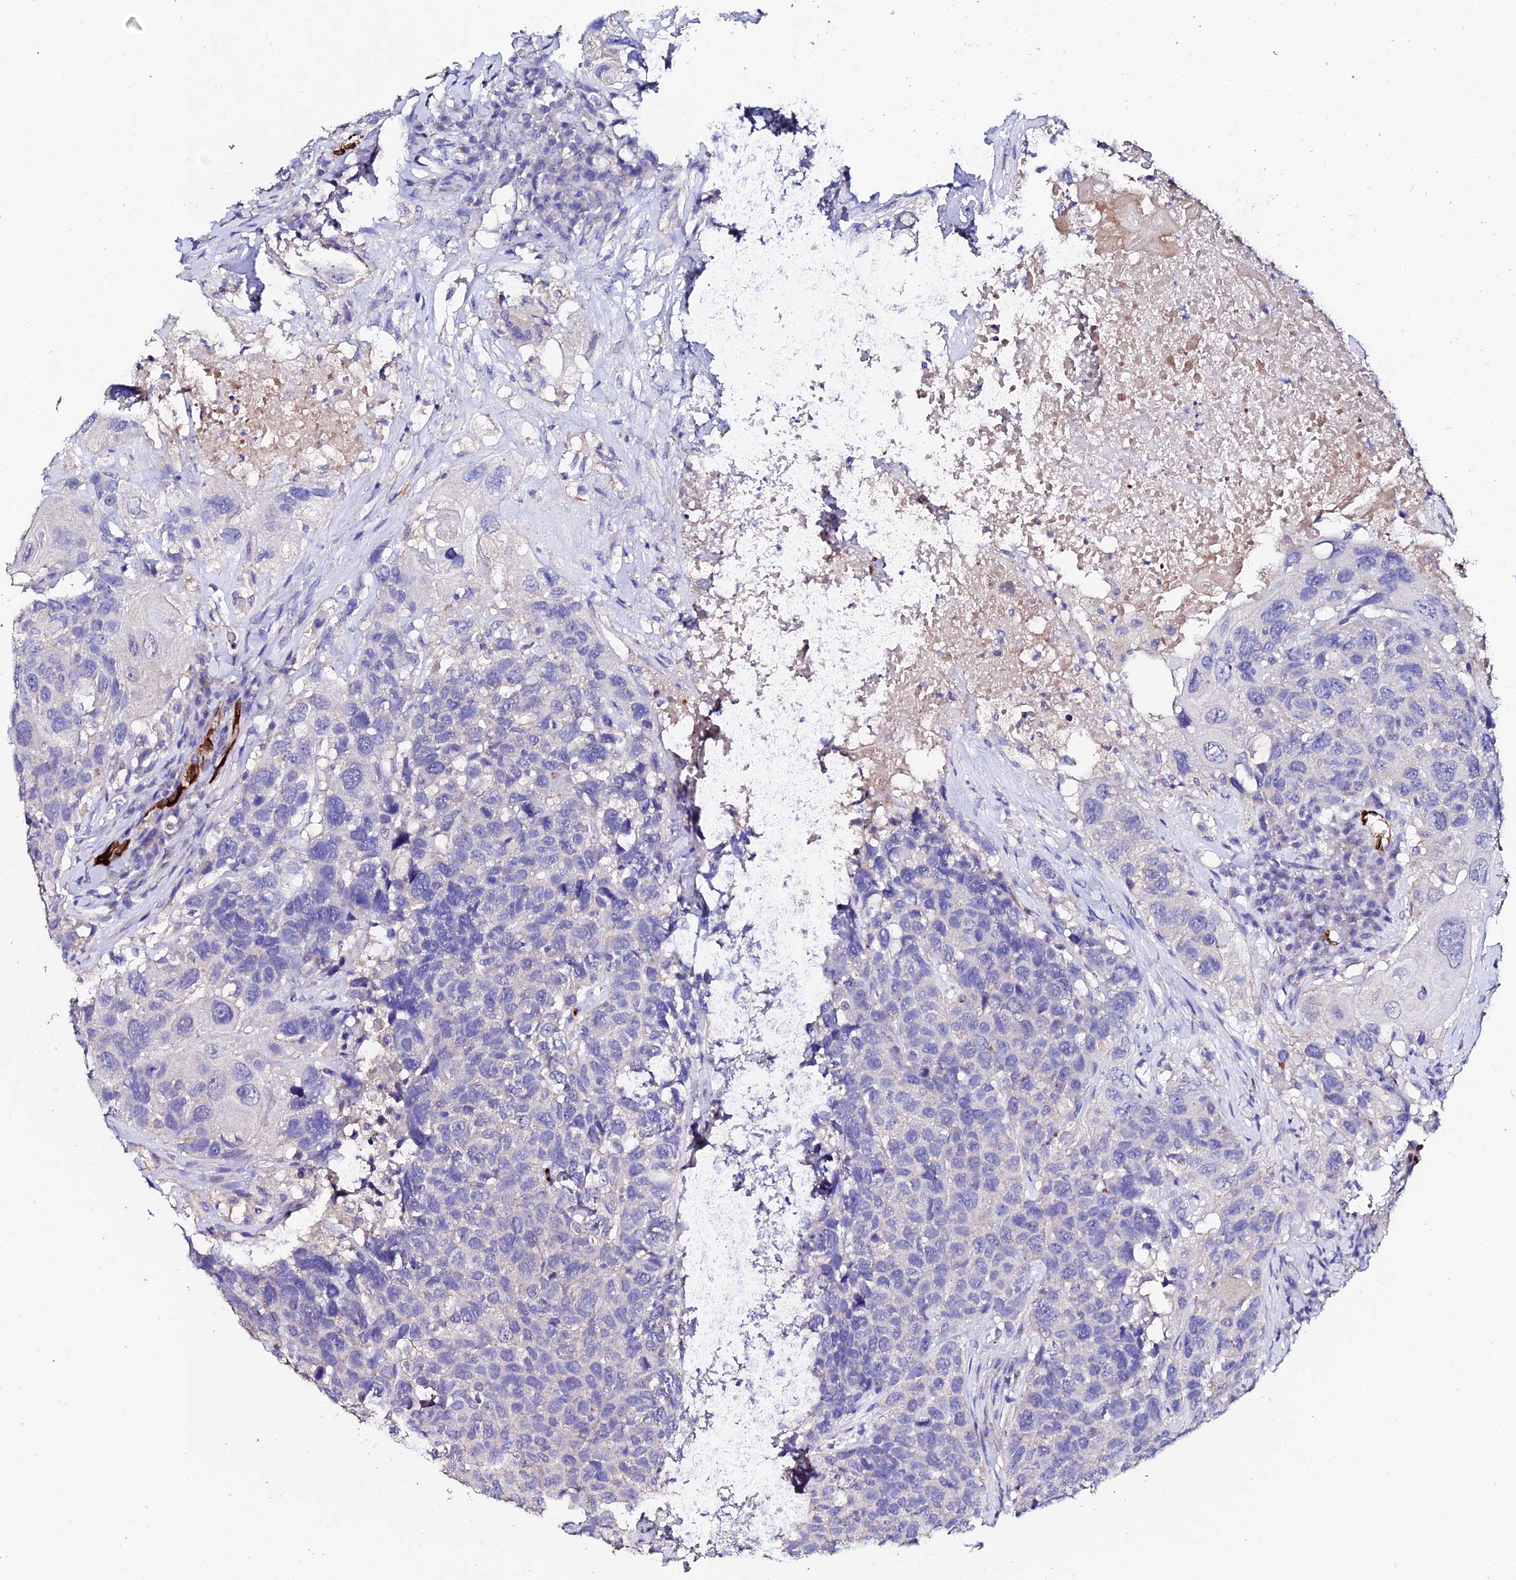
{"staining": {"intensity": "negative", "quantity": "none", "location": "none"}, "tissue": "head and neck cancer", "cell_type": "Tumor cells", "image_type": "cancer", "snomed": [{"axis": "morphology", "description": "Squamous cell carcinoma, NOS"}, {"axis": "topography", "description": "Head-Neck"}], "caption": "This is a image of immunohistochemistry staining of head and neck squamous cell carcinoma, which shows no expression in tumor cells.", "gene": "ESM1", "patient": {"sex": "male", "age": 66}}